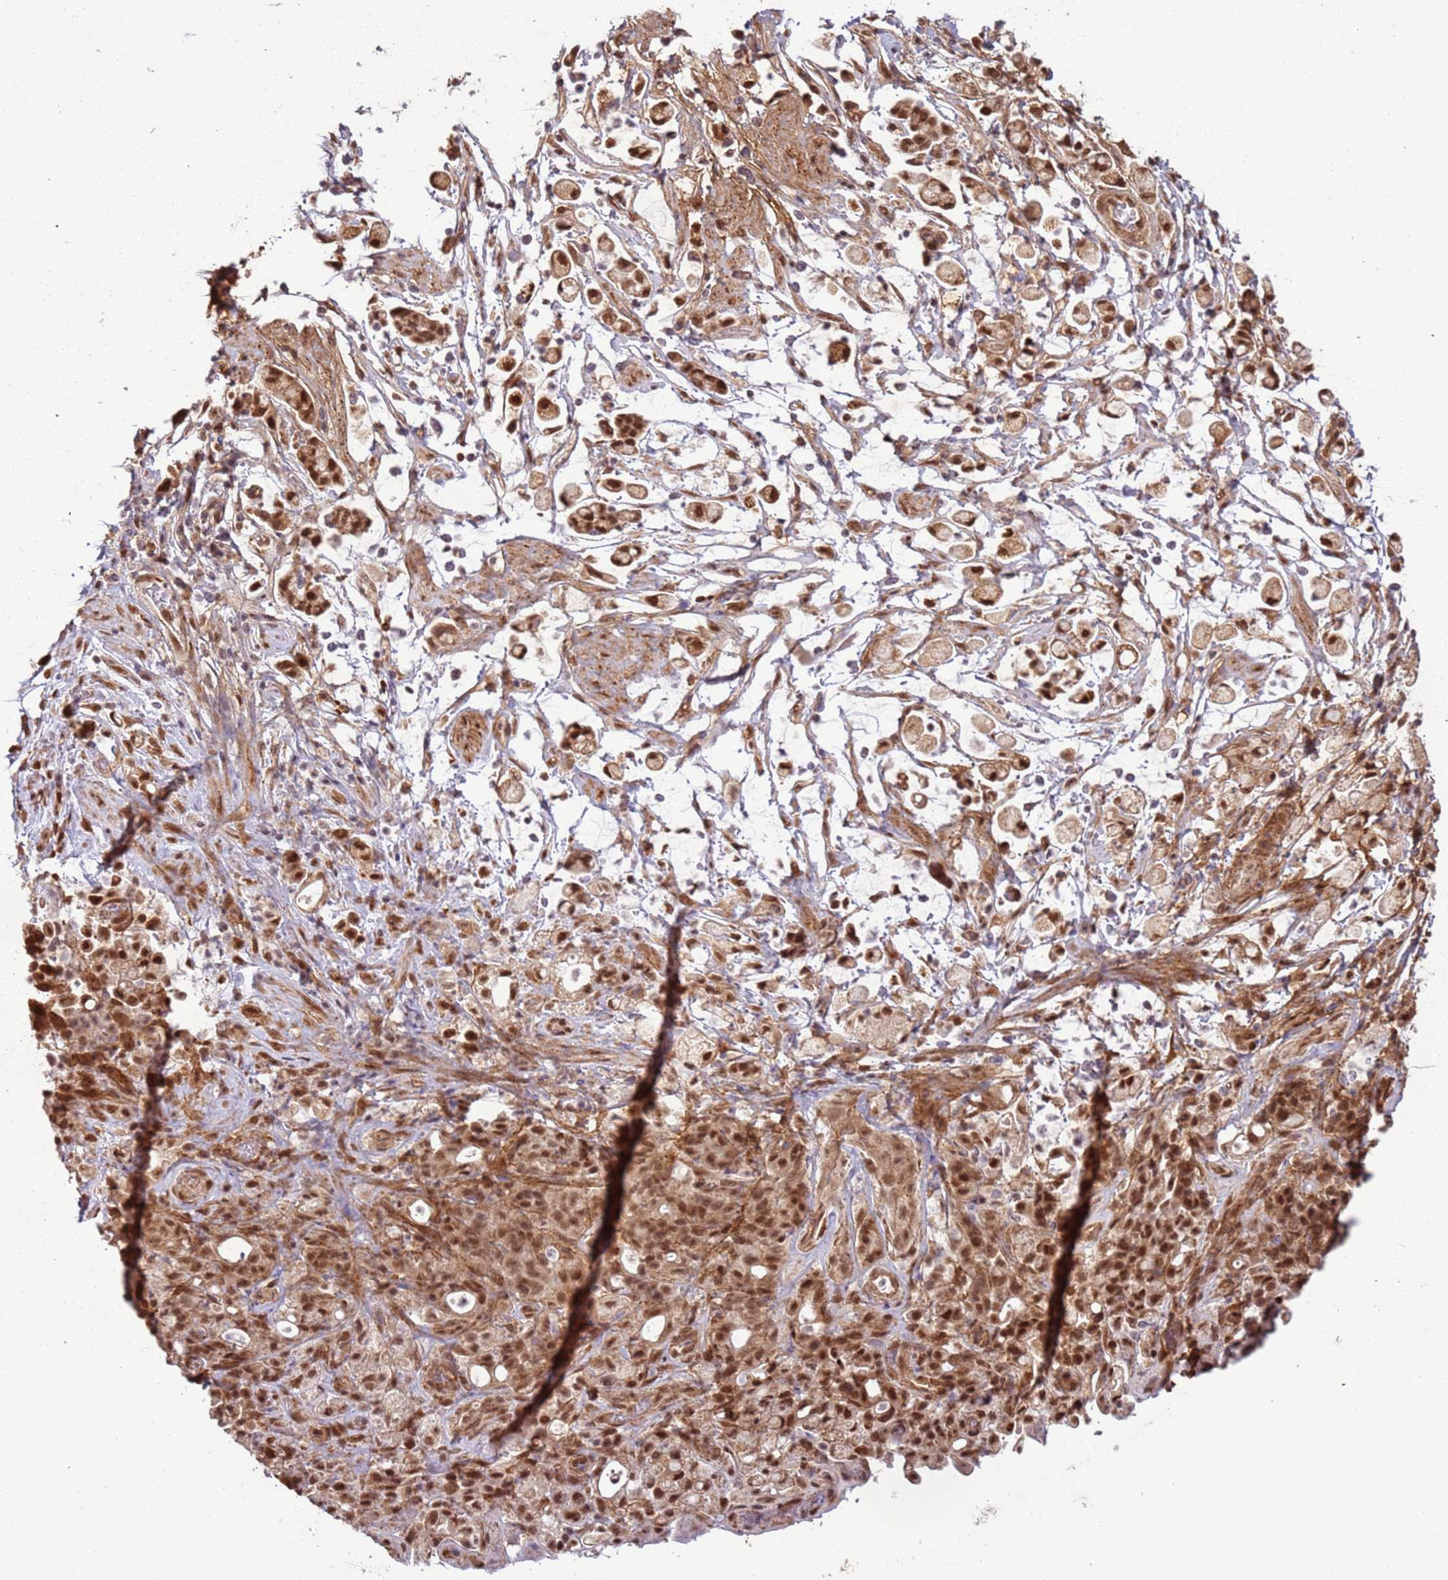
{"staining": {"intensity": "moderate", "quantity": ">75%", "location": "nuclear"}, "tissue": "stomach cancer", "cell_type": "Tumor cells", "image_type": "cancer", "snomed": [{"axis": "morphology", "description": "Adenocarcinoma, NOS"}, {"axis": "topography", "description": "Stomach"}], "caption": "Adenocarcinoma (stomach) stained with IHC shows moderate nuclear expression in approximately >75% of tumor cells.", "gene": "POLR3H", "patient": {"sex": "female", "age": 60}}